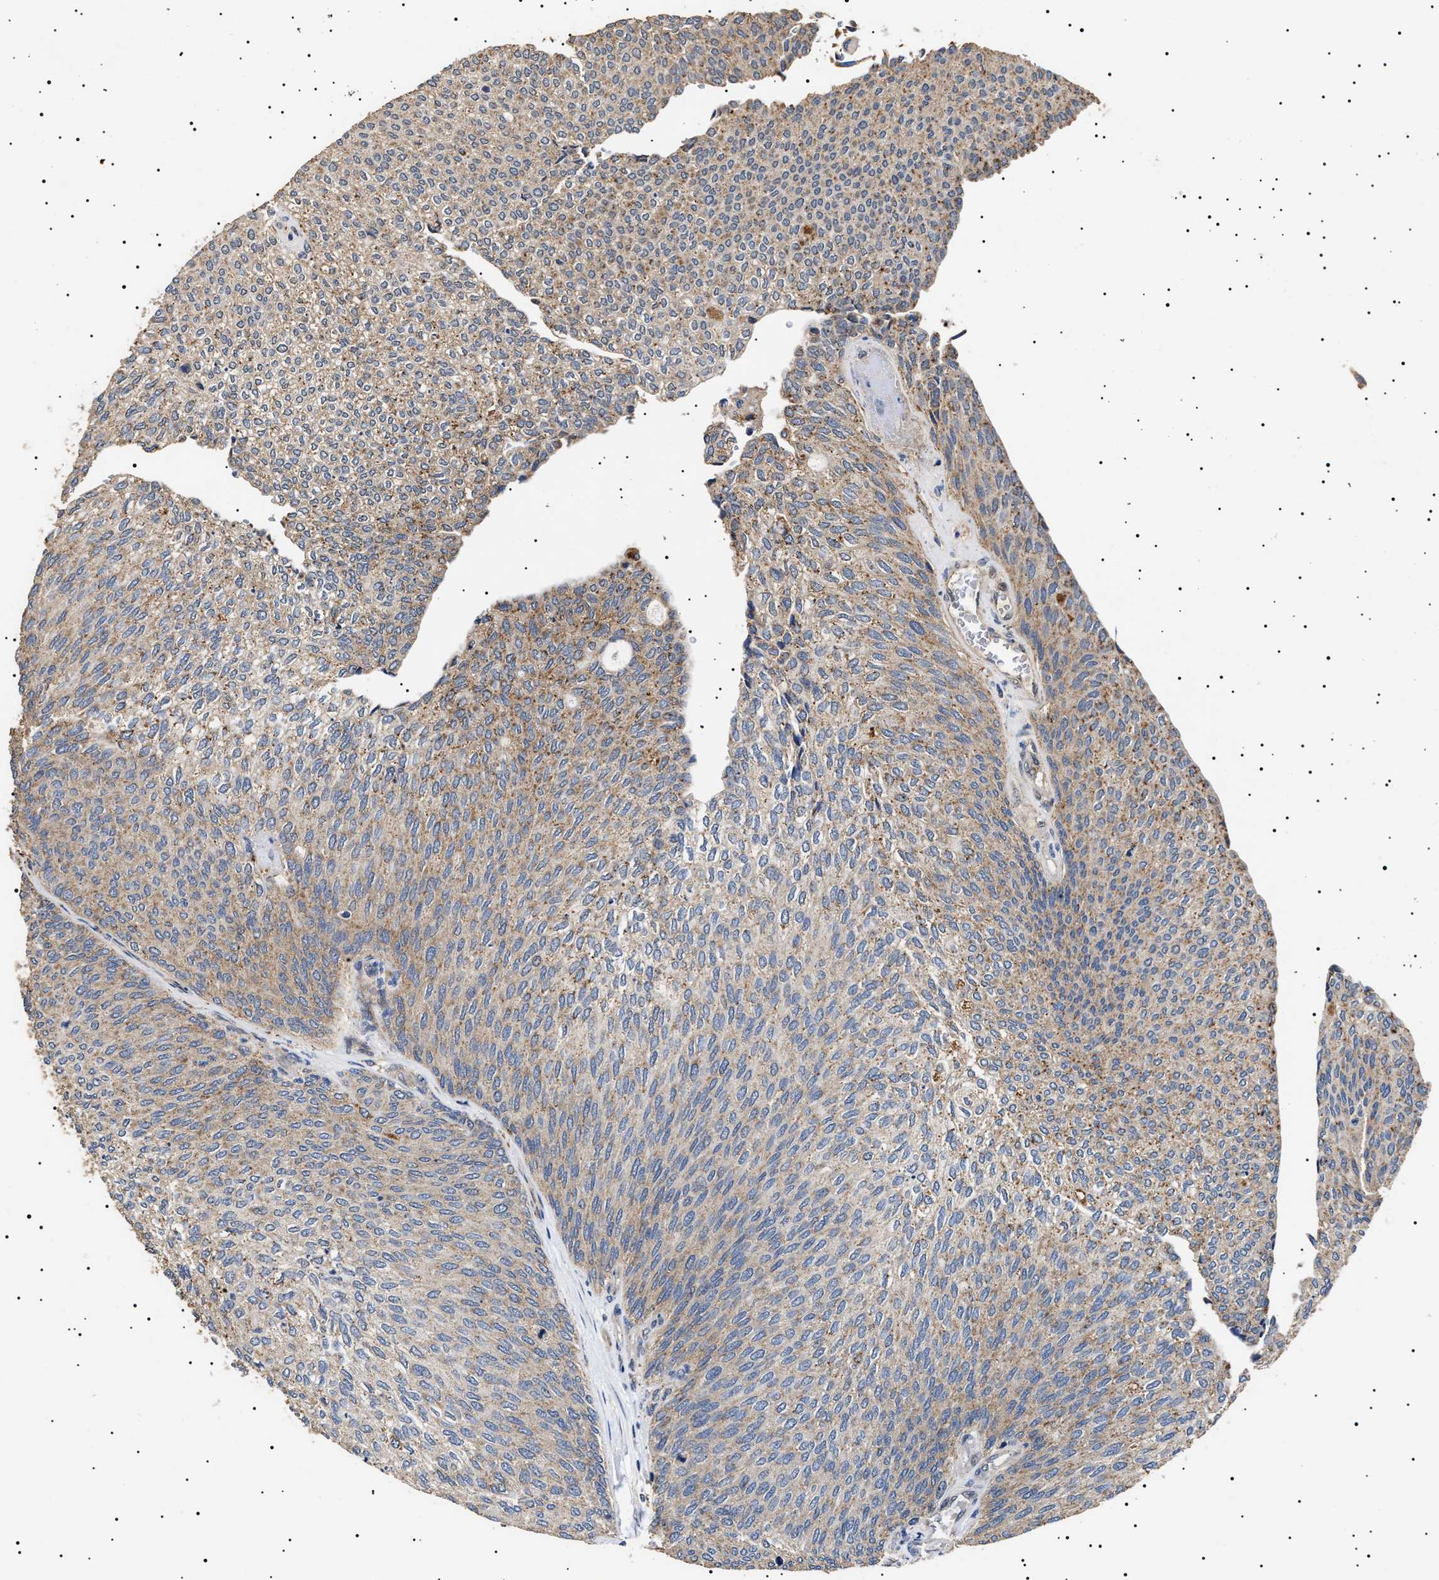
{"staining": {"intensity": "weak", "quantity": "25%-75%", "location": "cytoplasmic/membranous"}, "tissue": "urothelial cancer", "cell_type": "Tumor cells", "image_type": "cancer", "snomed": [{"axis": "morphology", "description": "Urothelial carcinoma, Low grade"}, {"axis": "topography", "description": "Urinary bladder"}], "caption": "Urothelial carcinoma (low-grade) stained with a brown dye reveals weak cytoplasmic/membranous positive positivity in about 25%-75% of tumor cells.", "gene": "RAB34", "patient": {"sex": "female", "age": 79}}